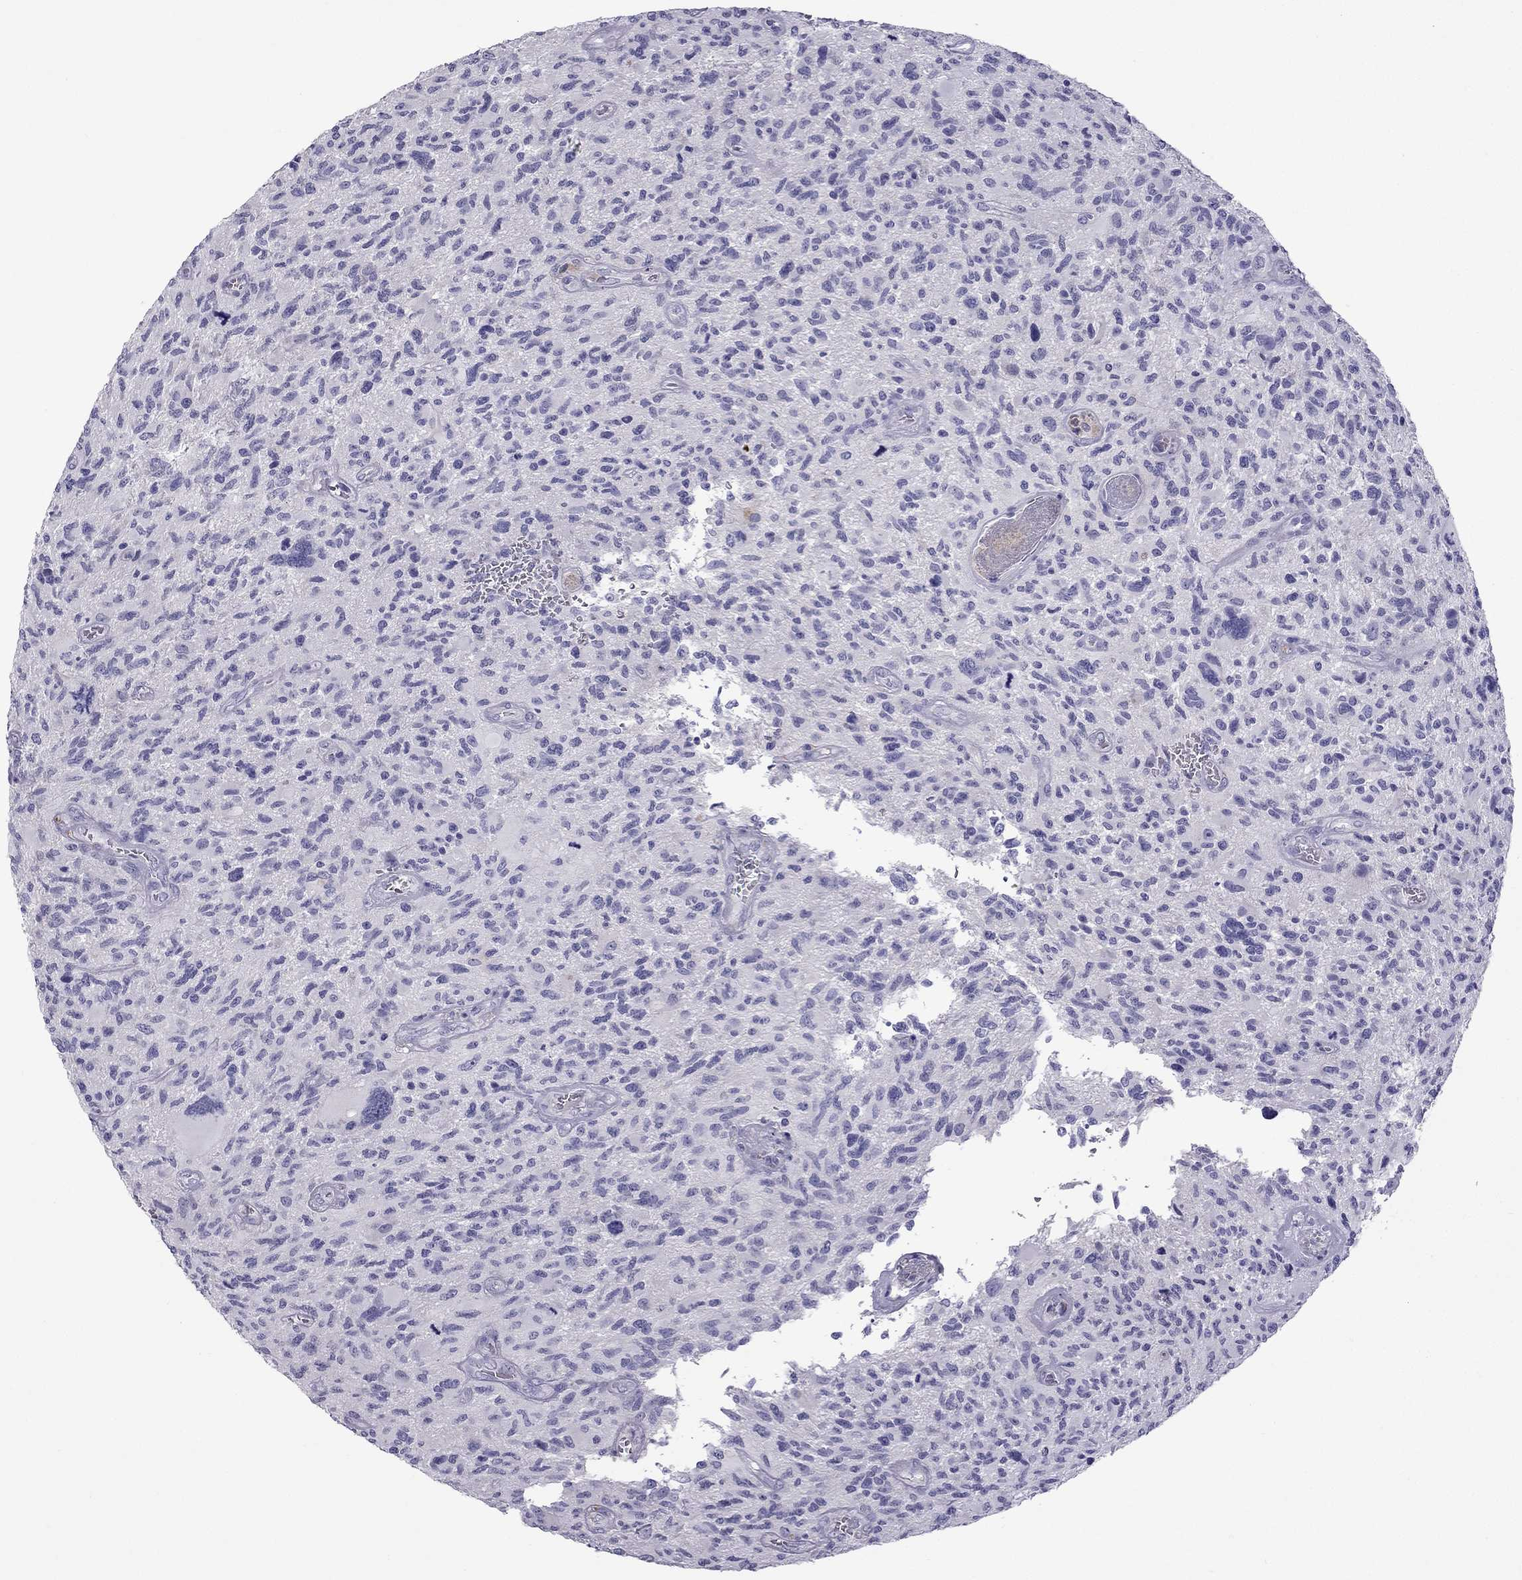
{"staining": {"intensity": "negative", "quantity": "none", "location": "none"}, "tissue": "glioma", "cell_type": "Tumor cells", "image_type": "cancer", "snomed": [{"axis": "morphology", "description": "Glioma, malignant, NOS"}, {"axis": "morphology", "description": "Glioma, malignant, High grade"}, {"axis": "topography", "description": "Brain"}], "caption": "The histopathology image demonstrates no staining of tumor cells in malignant high-grade glioma.", "gene": "STOML3", "patient": {"sex": "female", "age": 71}}